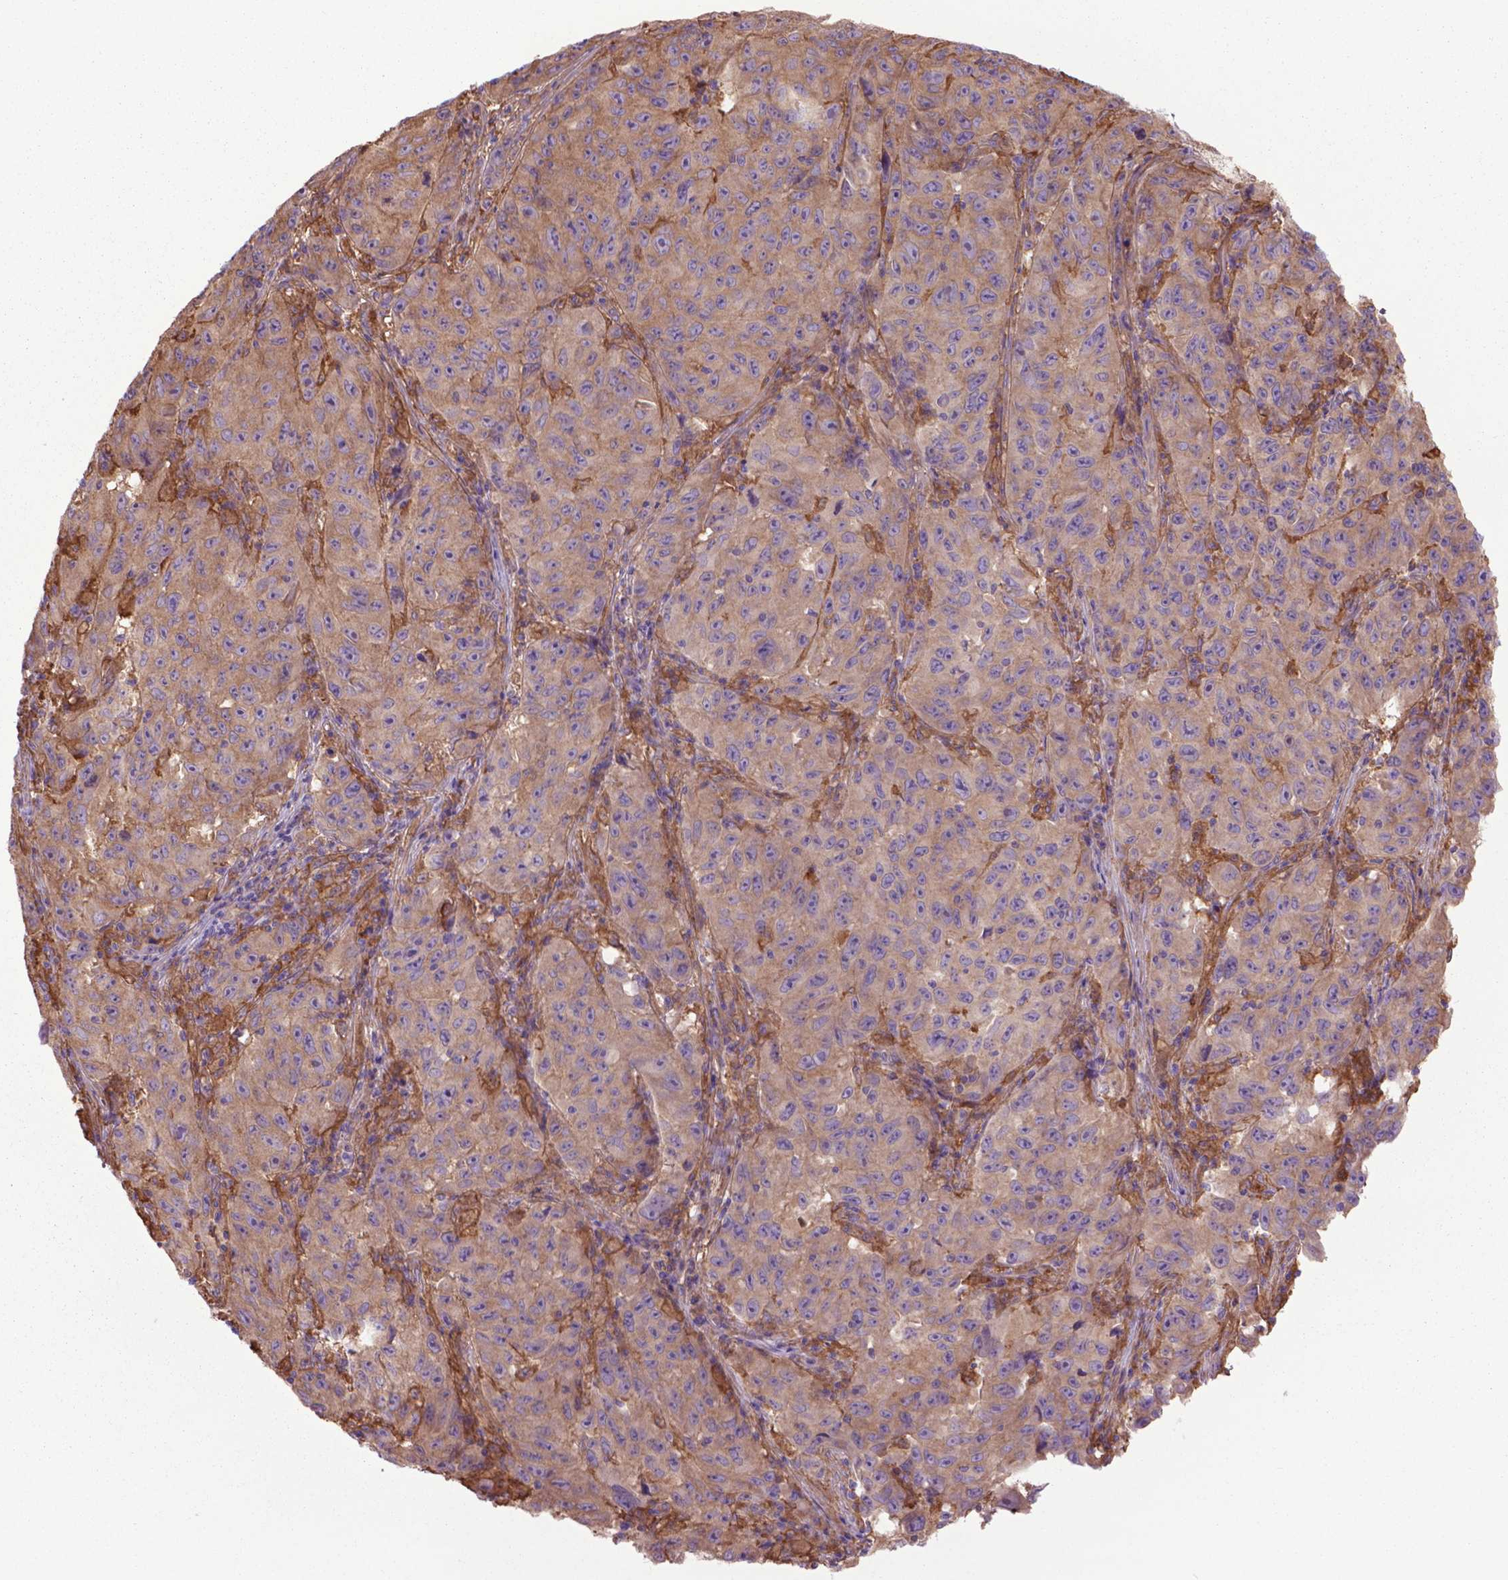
{"staining": {"intensity": "weak", "quantity": "25%-75%", "location": "cytoplasmic/membranous"}, "tissue": "melanoma", "cell_type": "Tumor cells", "image_type": "cancer", "snomed": [{"axis": "morphology", "description": "Malignant melanoma, NOS"}, {"axis": "topography", "description": "Vulva, labia, clitoris and Bartholin´s gland, NO"}], "caption": "Weak cytoplasmic/membranous staining is identified in about 25%-75% of tumor cells in malignant melanoma.", "gene": "CORO1B", "patient": {"sex": "female", "age": 75}}